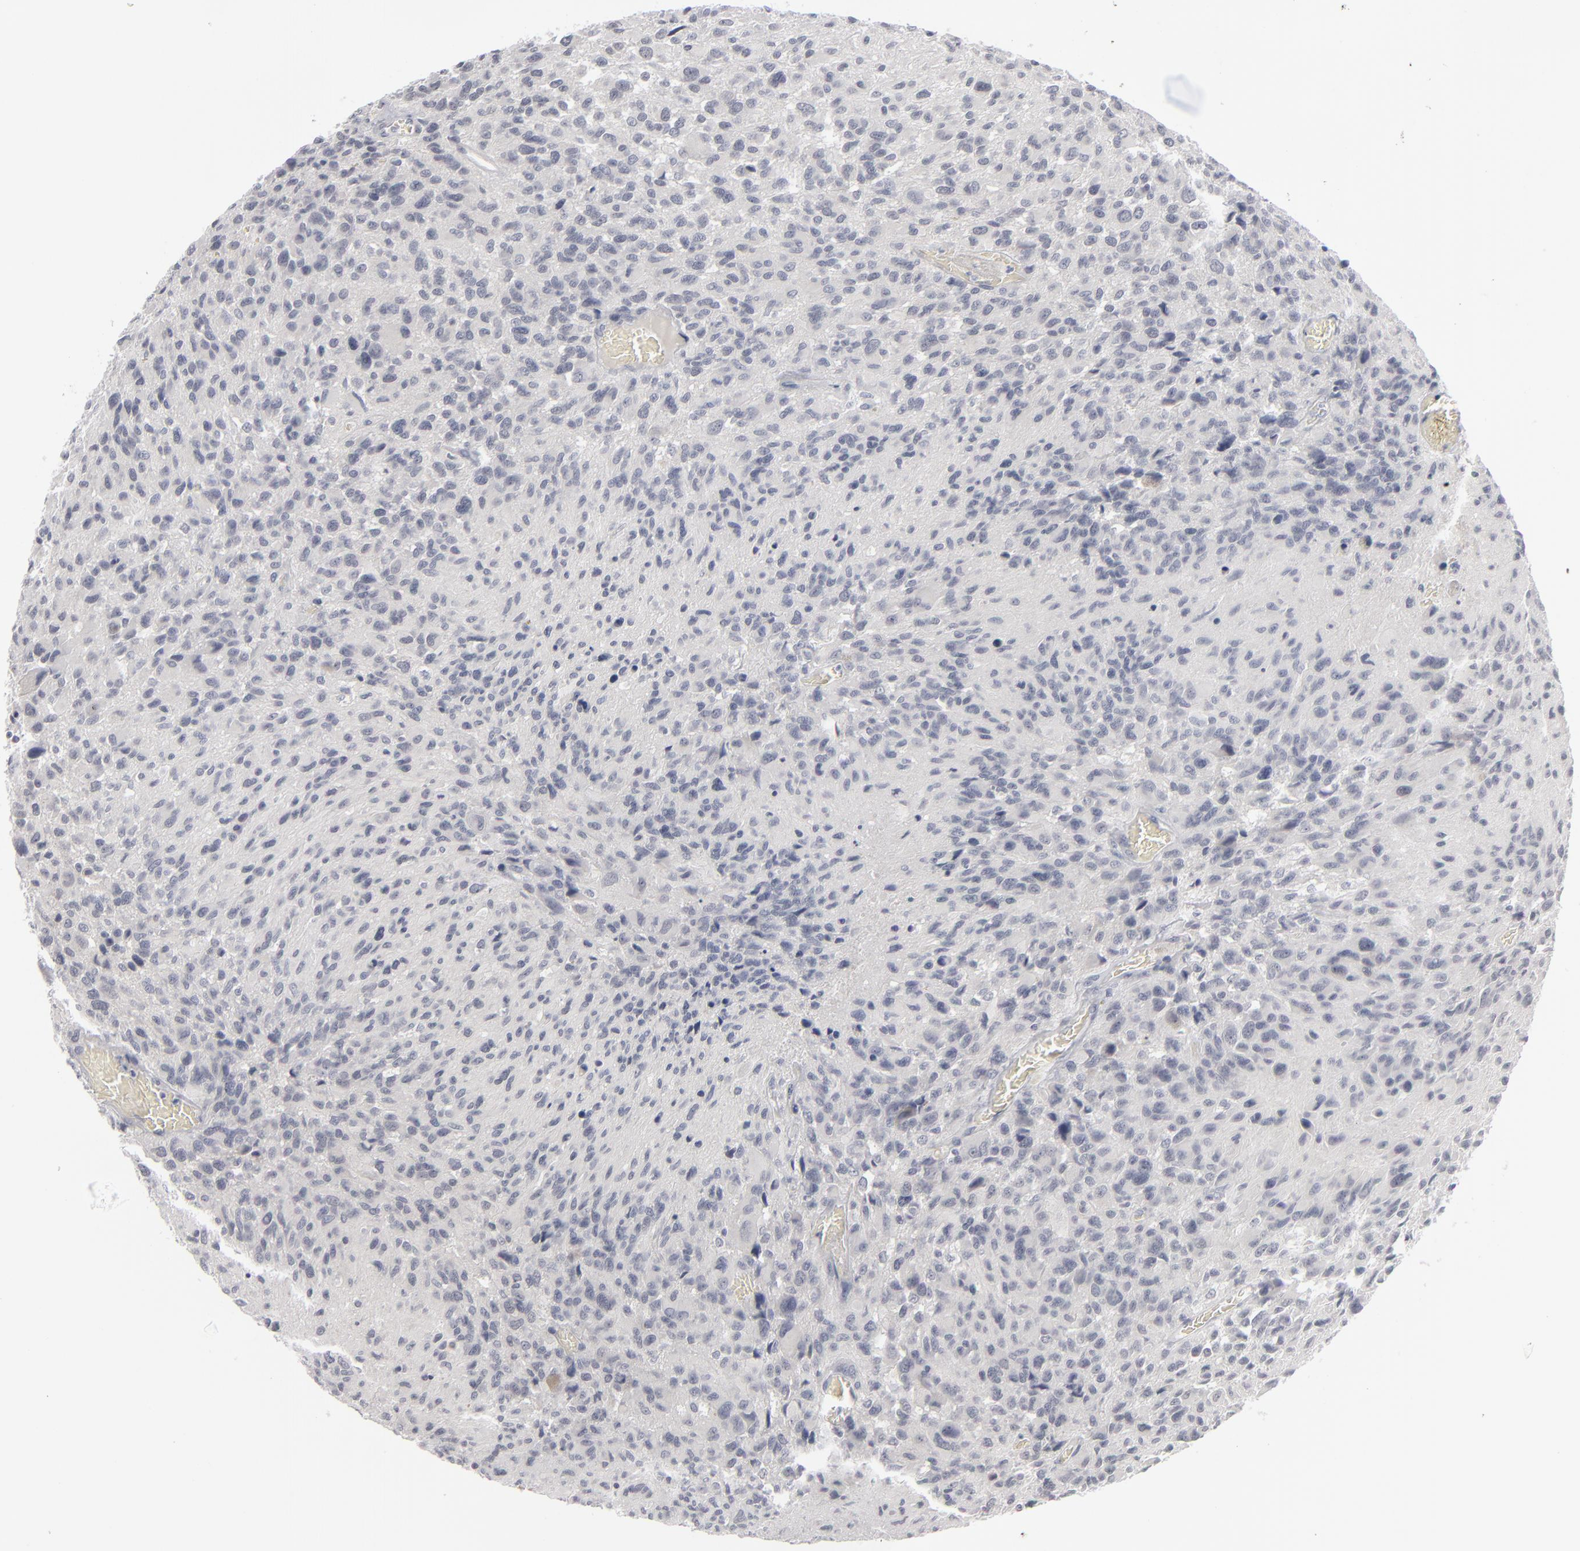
{"staining": {"intensity": "negative", "quantity": "none", "location": "none"}, "tissue": "glioma", "cell_type": "Tumor cells", "image_type": "cancer", "snomed": [{"axis": "morphology", "description": "Glioma, malignant, High grade"}, {"axis": "topography", "description": "Brain"}], "caption": "High-grade glioma (malignant) was stained to show a protein in brown. There is no significant expression in tumor cells. Nuclei are stained in blue.", "gene": "KIAA1210", "patient": {"sex": "male", "age": 69}}